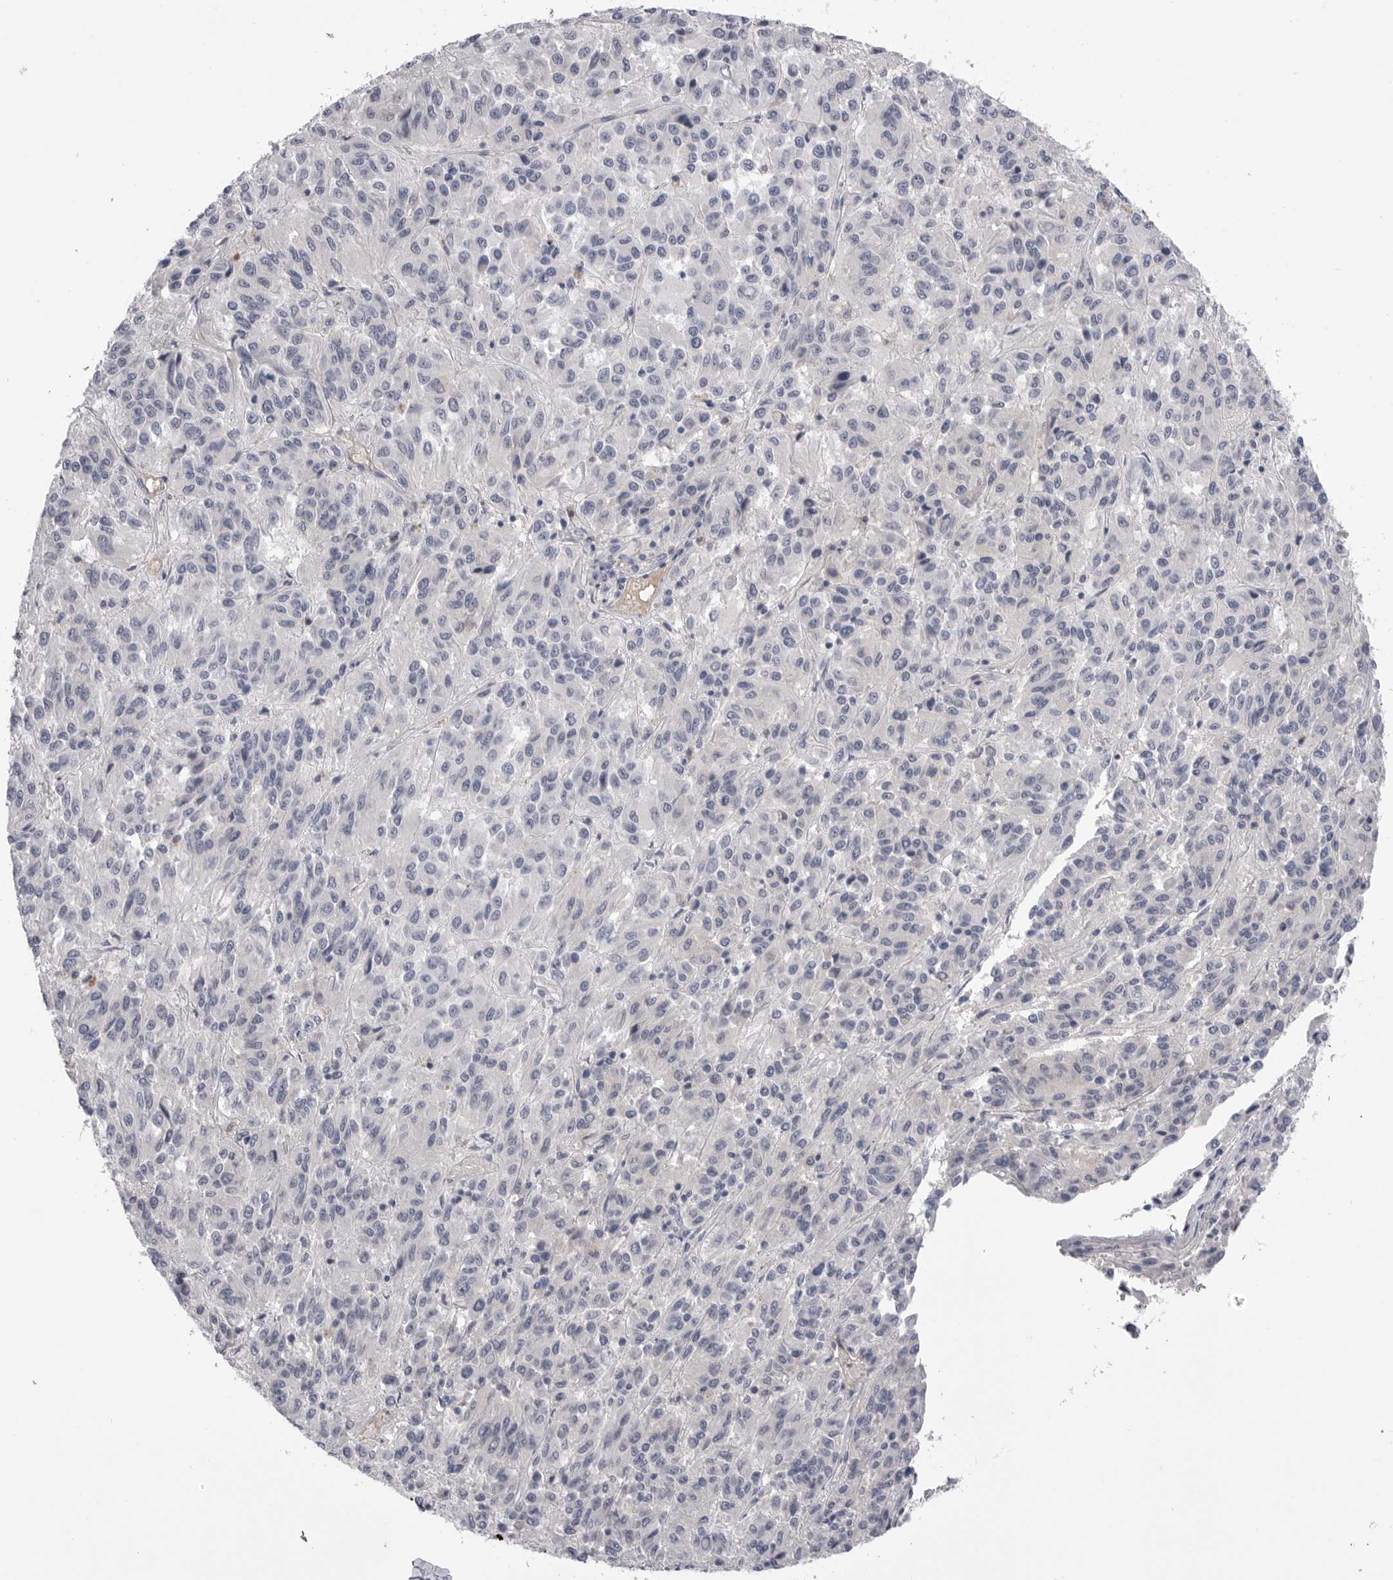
{"staining": {"intensity": "negative", "quantity": "none", "location": "none"}, "tissue": "melanoma", "cell_type": "Tumor cells", "image_type": "cancer", "snomed": [{"axis": "morphology", "description": "Malignant melanoma, Metastatic site"}, {"axis": "topography", "description": "Lung"}], "caption": "Tumor cells show no significant protein expression in malignant melanoma (metastatic site).", "gene": "DLGAP3", "patient": {"sex": "male", "age": 64}}